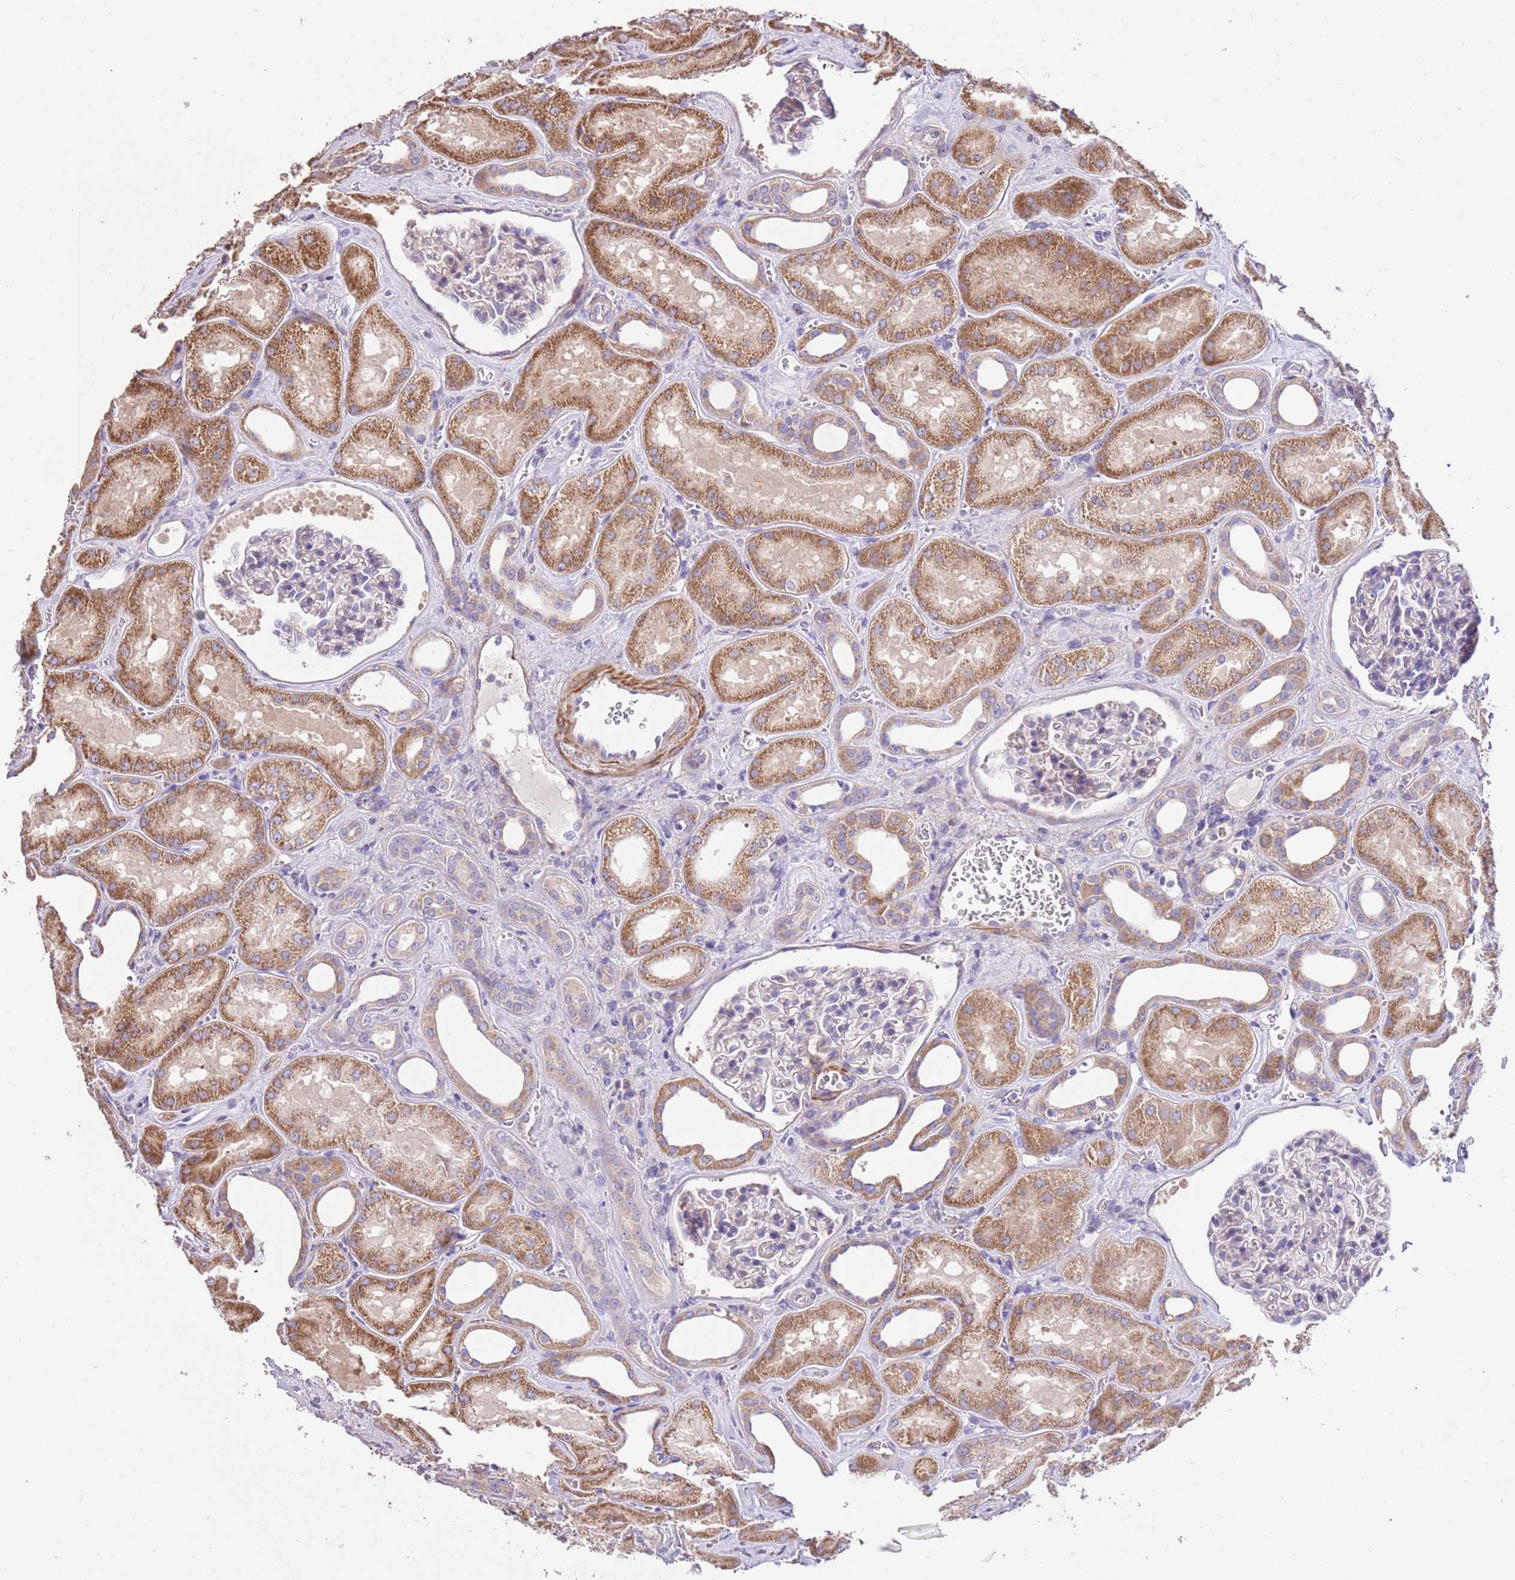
{"staining": {"intensity": "negative", "quantity": "none", "location": "none"}, "tissue": "kidney", "cell_type": "Cells in glomeruli", "image_type": "normal", "snomed": [{"axis": "morphology", "description": "Normal tissue, NOS"}, {"axis": "morphology", "description": "Adenocarcinoma, NOS"}, {"axis": "topography", "description": "Kidney"}], "caption": "Cells in glomeruli are negative for brown protein staining in normal kidney. (Stains: DAB IHC with hematoxylin counter stain, Microscopy: brightfield microscopy at high magnification).", "gene": "PIGA", "patient": {"sex": "female", "age": 68}}